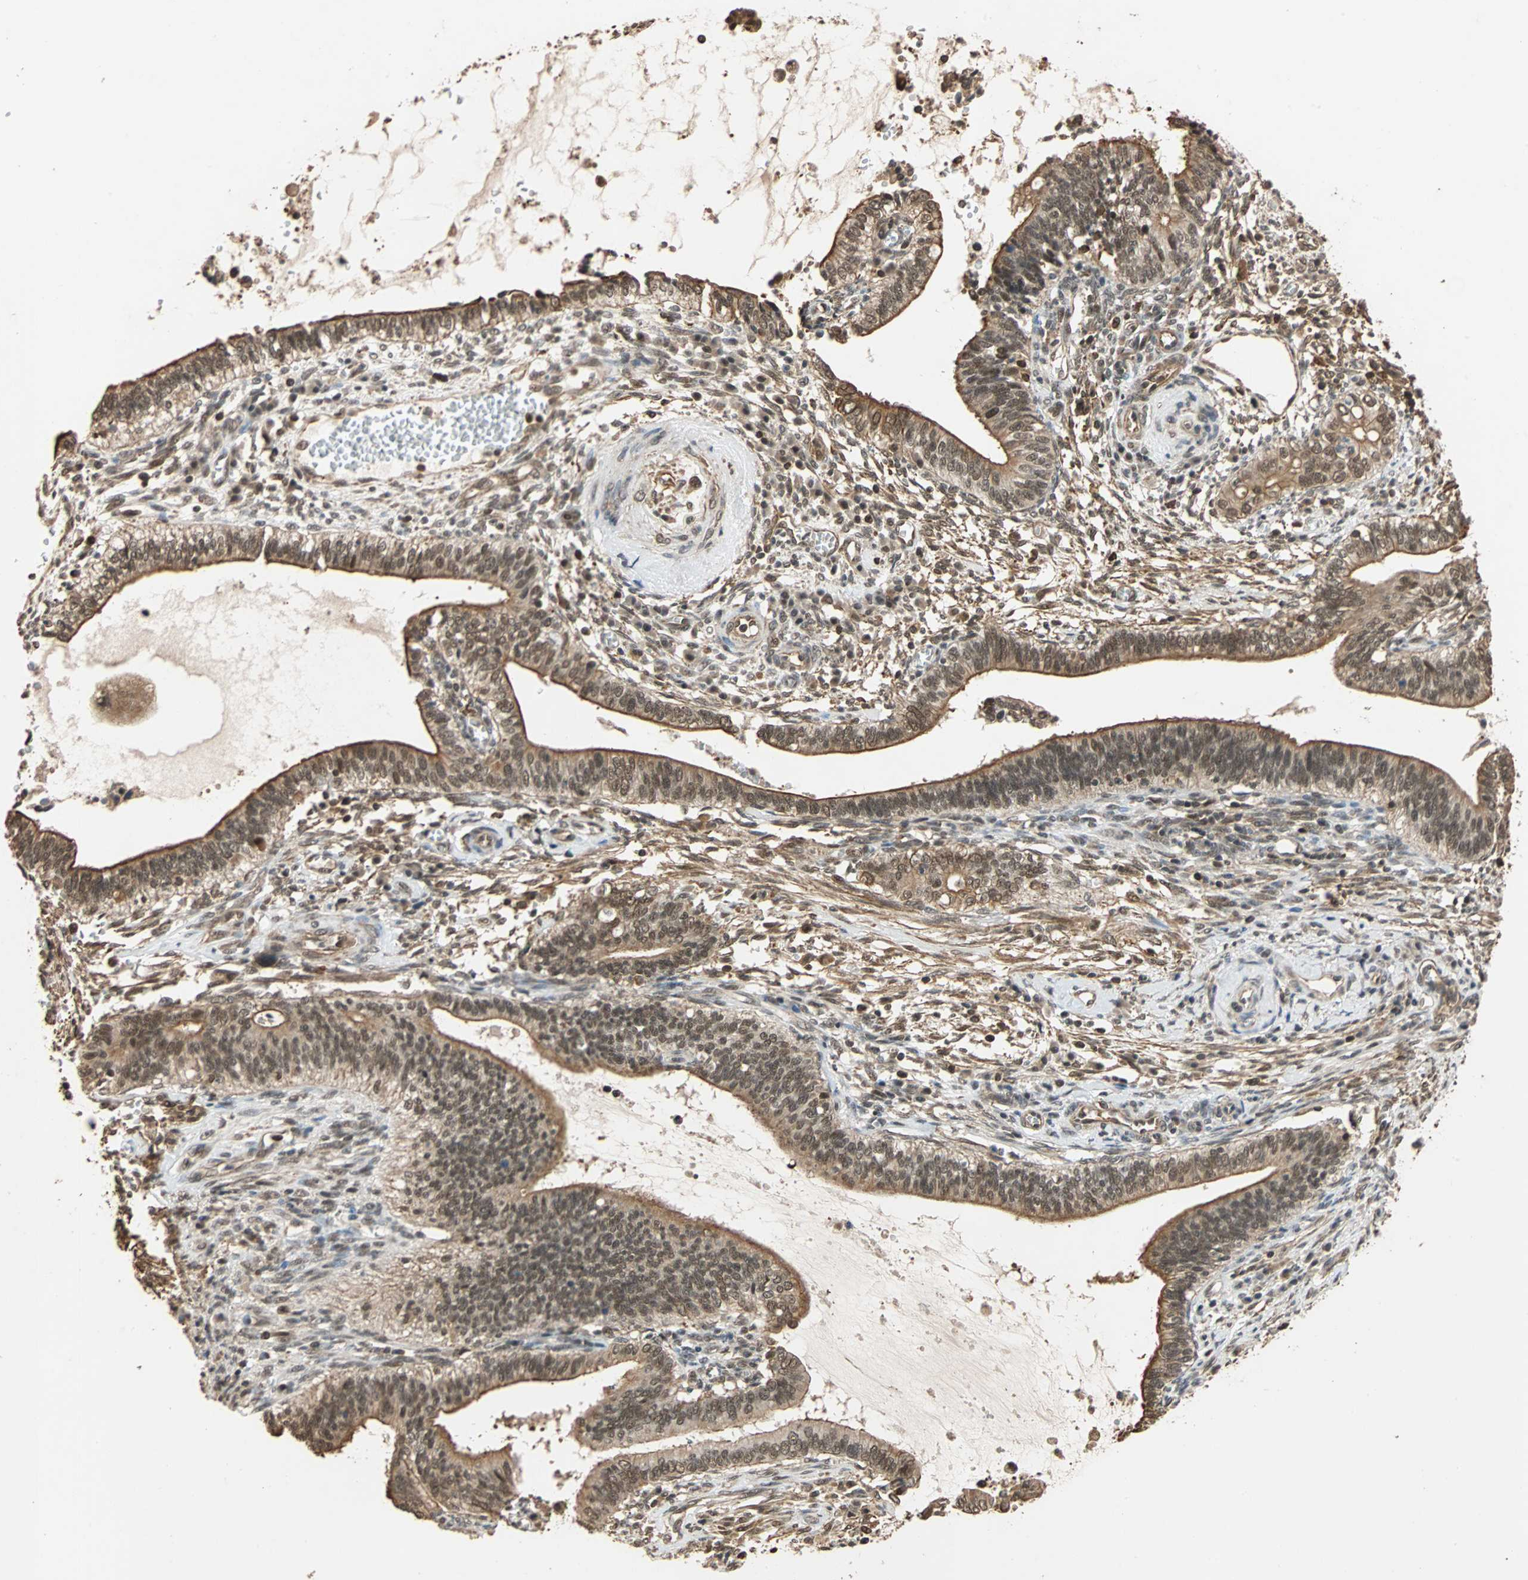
{"staining": {"intensity": "moderate", "quantity": ">75%", "location": "cytoplasmic/membranous,nuclear"}, "tissue": "cervical cancer", "cell_type": "Tumor cells", "image_type": "cancer", "snomed": [{"axis": "morphology", "description": "Adenocarcinoma, NOS"}, {"axis": "topography", "description": "Cervix"}], "caption": "DAB (3,3'-diaminobenzidine) immunohistochemical staining of adenocarcinoma (cervical) reveals moderate cytoplasmic/membranous and nuclear protein expression in approximately >75% of tumor cells.", "gene": "CDC5L", "patient": {"sex": "female", "age": 44}}